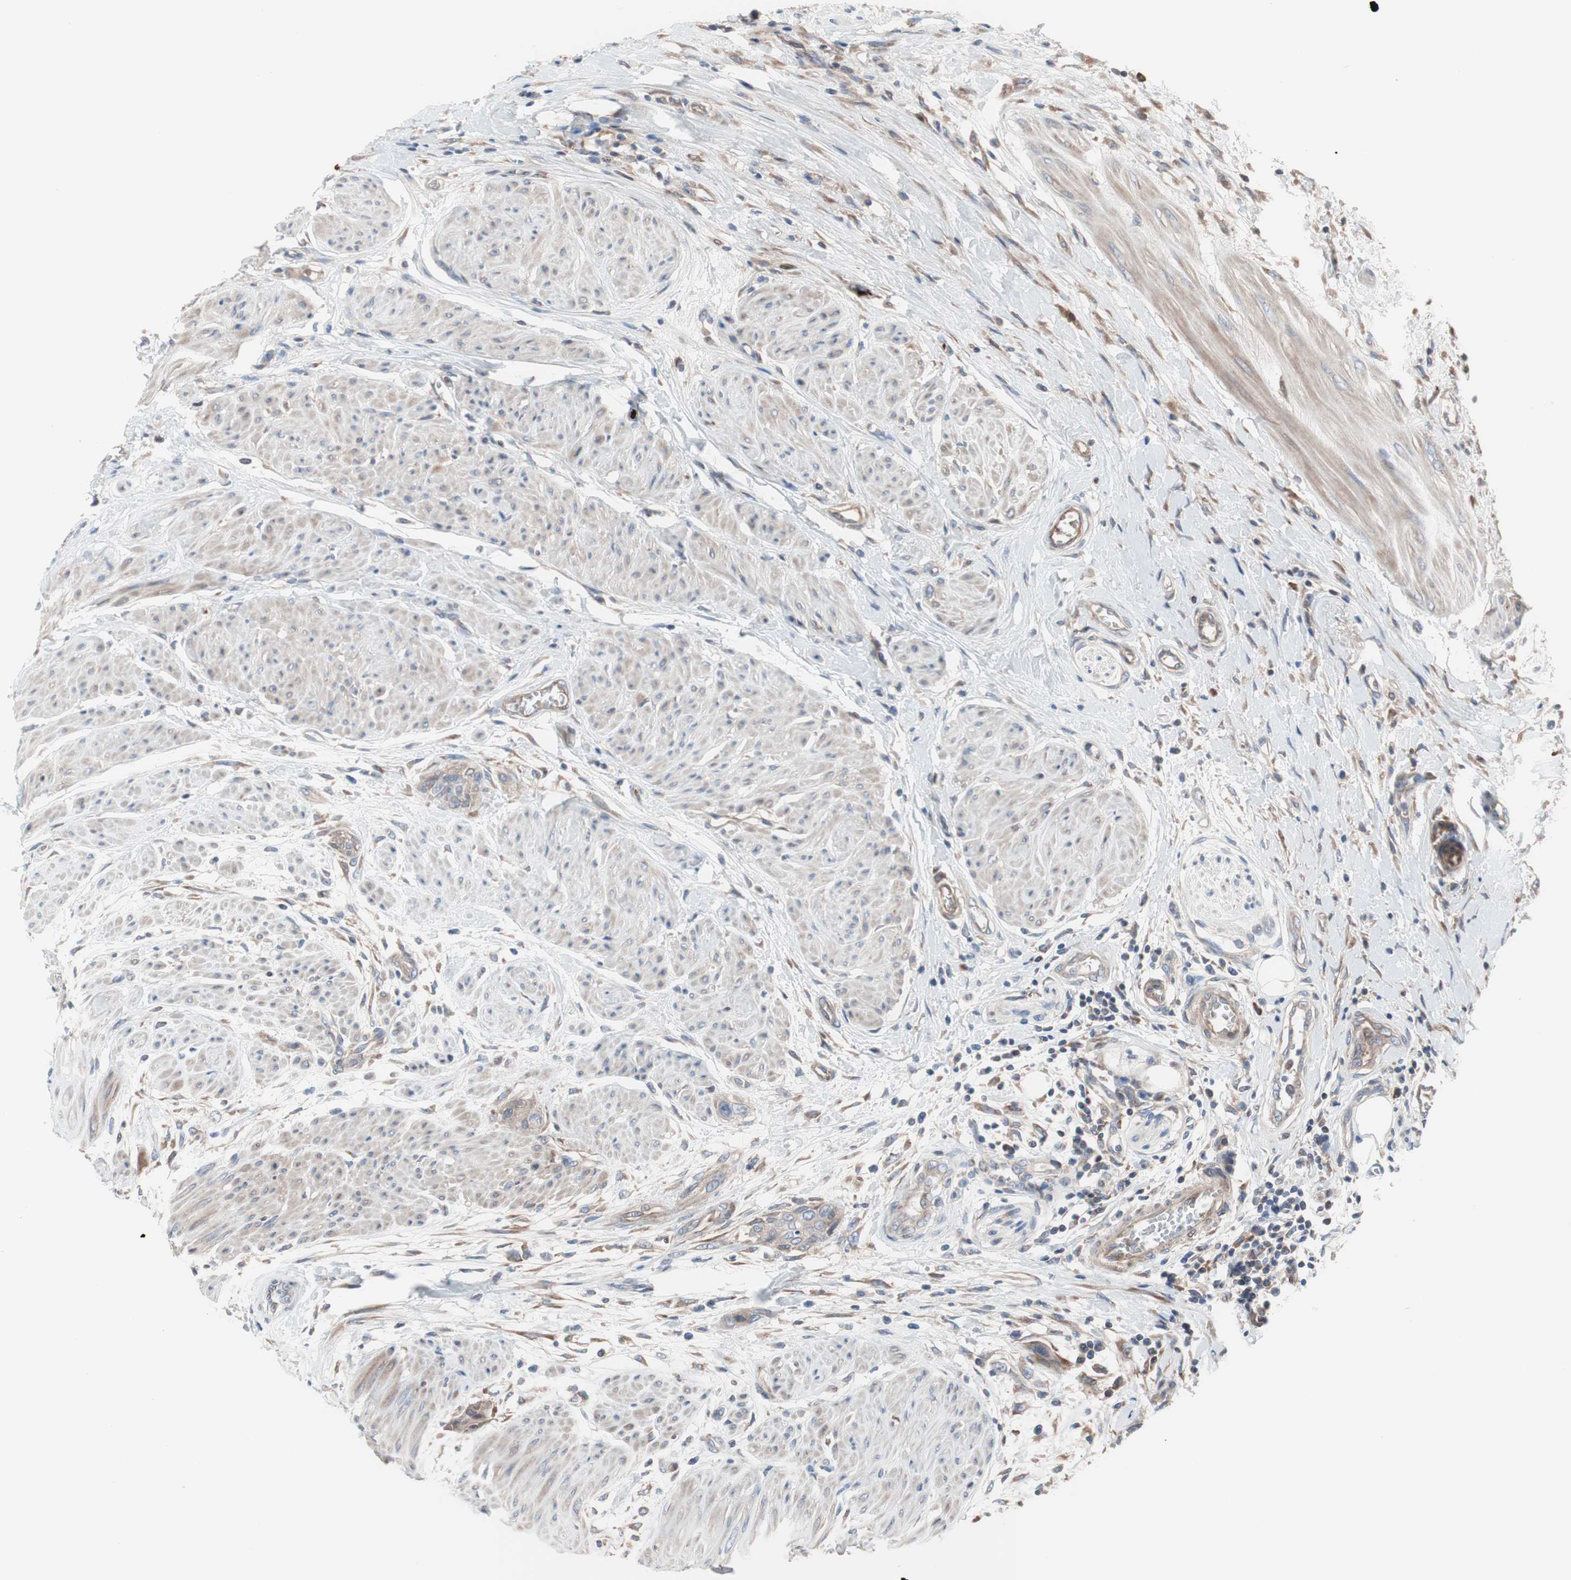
{"staining": {"intensity": "weak", "quantity": ">75%", "location": "cytoplasmic/membranous"}, "tissue": "urothelial cancer", "cell_type": "Tumor cells", "image_type": "cancer", "snomed": [{"axis": "morphology", "description": "Urothelial carcinoma, High grade"}, {"axis": "topography", "description": "Urinary bladder"}], "caption": "Urothelial cancer was stained to show a protein in brown. There is low levels of weak cytoplasmic/membranous expression in approximately >75% of tumor cells. (IHC, brightfield microscopy, high magnification).", "gene": "KANSL1", "patient": {"sex": "male", "age": 35}}